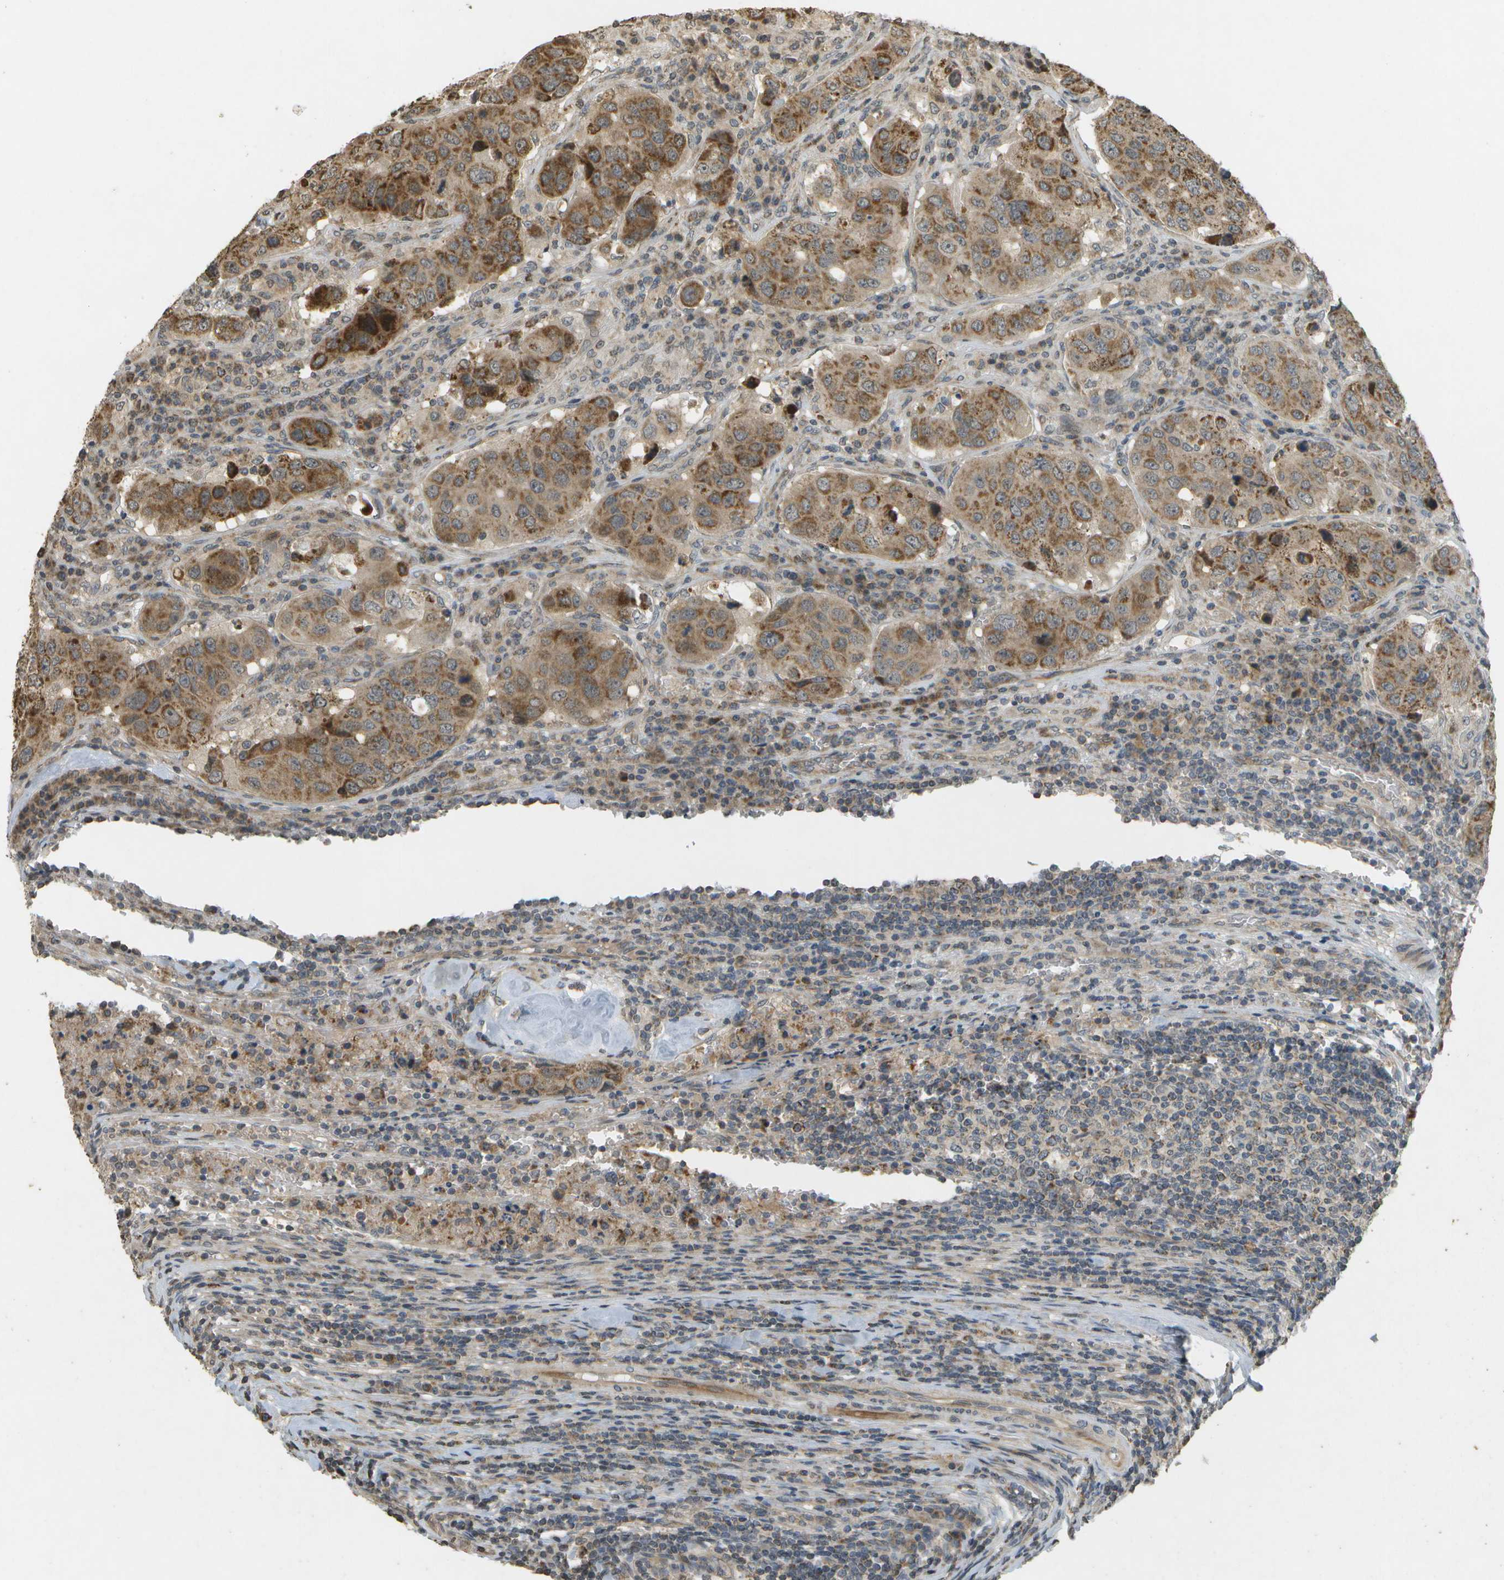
{"staining": {"intensity": "moderate", "quantity": ">75%", "location": "cytoplasmic/membranous"}, "tissue": "urothelial cancer", "cell_type": "Tumor cells", "image_type": "cancer", "snomed": [{"axis": "morphology", "description": "Urothelial carcinoma, High grade"}, {"axis": "topography", "description": "Lymph node"}, {"axis": "topography", "description": "Urinary bladder"}], "caption": "High-magnification brightfield microscopy of urothelial cancer stained with DAB (3,3'-diaminobenzidine) (brown) and counterstained with hematoxylin (blue). tumor cells exhibit moderate cytoplasmic/membranous staining is seen in approximately>75% of cells.", "gene": "RAB21", "patient": {"sex": "male", "age": 51}}